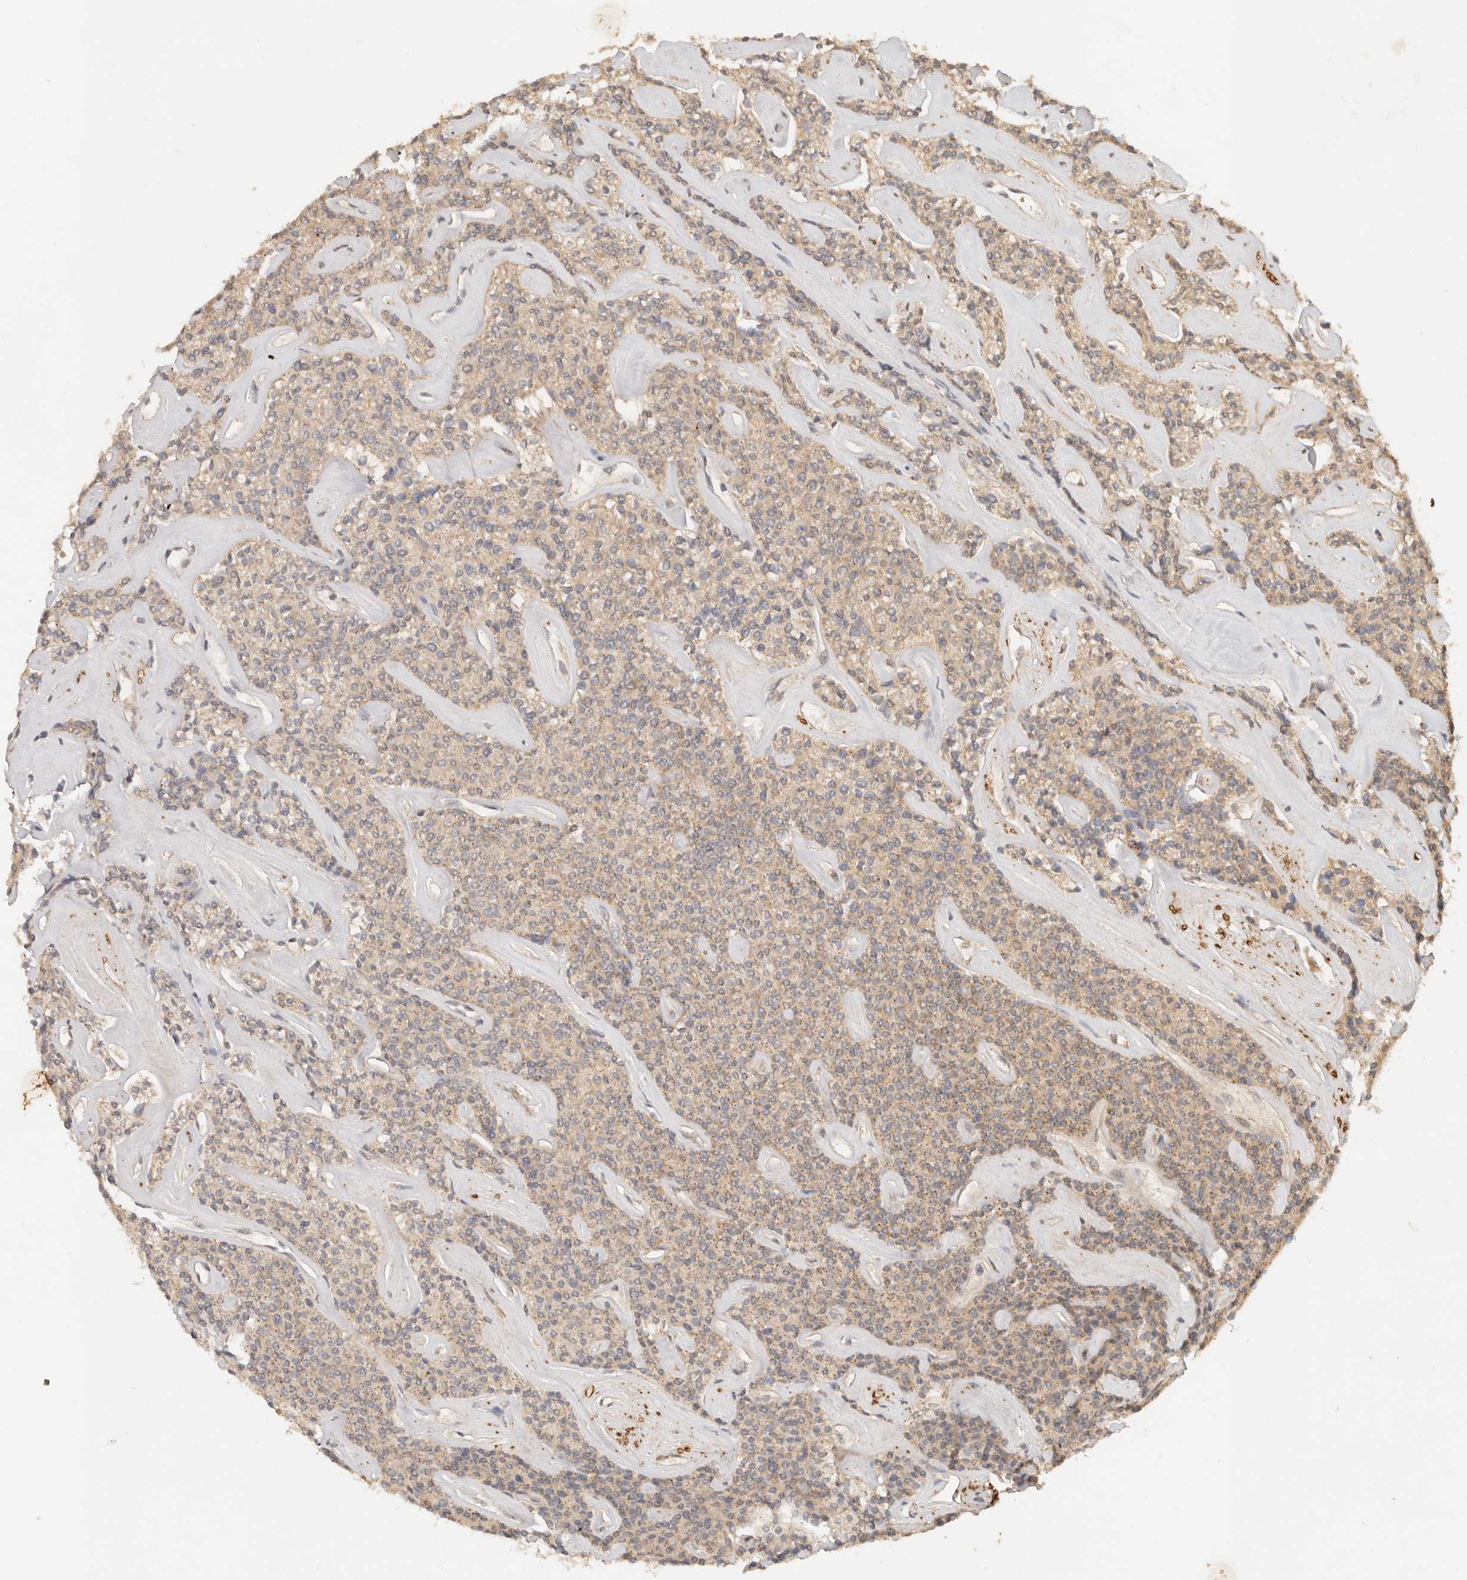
{"staining": {"intensity": "moderate", "quantity": ">75%", "location": "cytoplasmic/membranous"}, "tissue": "parathyroid gland", "cell_type": "Glandular cells", "image_type": "normal", "snomed": [{"axis": "morphology", "description": "Normal tissue, NOS"}, {"axis": "topography", "description": "Parathyroid gland"}], "caption": "Protein analysis of unremarkable parathyroid gland reveals moderate cytoplasmic/membranous staining in about >75% of glandular cells. Ihc stains the protein in brown and the nuclei are stained blue.", "gene": "LMO4", "patient": {"sex": "male", "age": 46}}